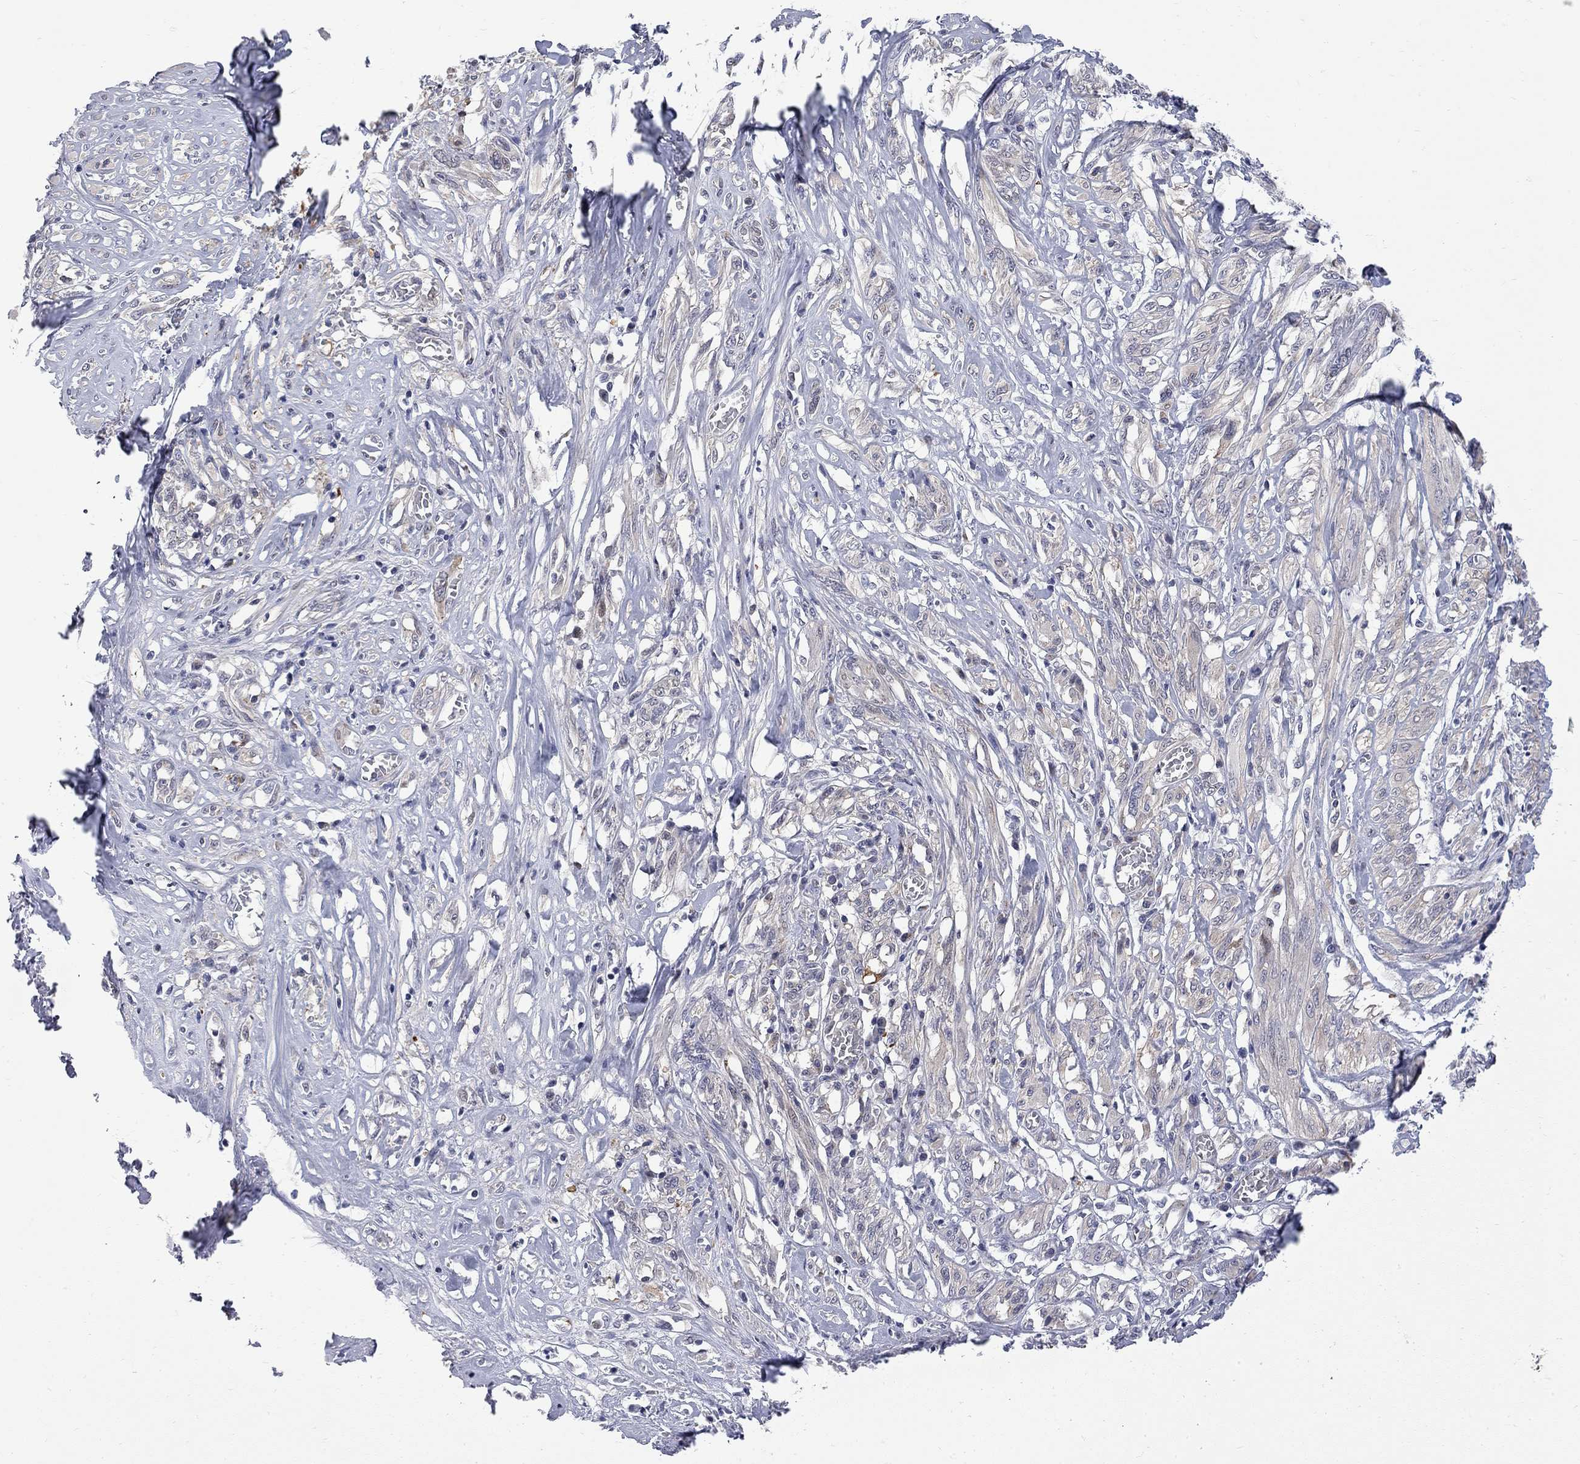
{"staining": {"intensity": "negative", "quantity": "none", "location": "none"}, "tissue": "melanoma", "cell_type": "Tumor cells", "image_type": "cancer", "snomed": [{"axis": "morphology", "description": "Malignant melanoma, NOS"}, {"axis": "topography", "description": "Skin"}], "caption": "IHC of human melanoma demonstrates no staining in tumor cells.", "gene": "GALNT8", "patient": {"sex": "female", "age": 91}}